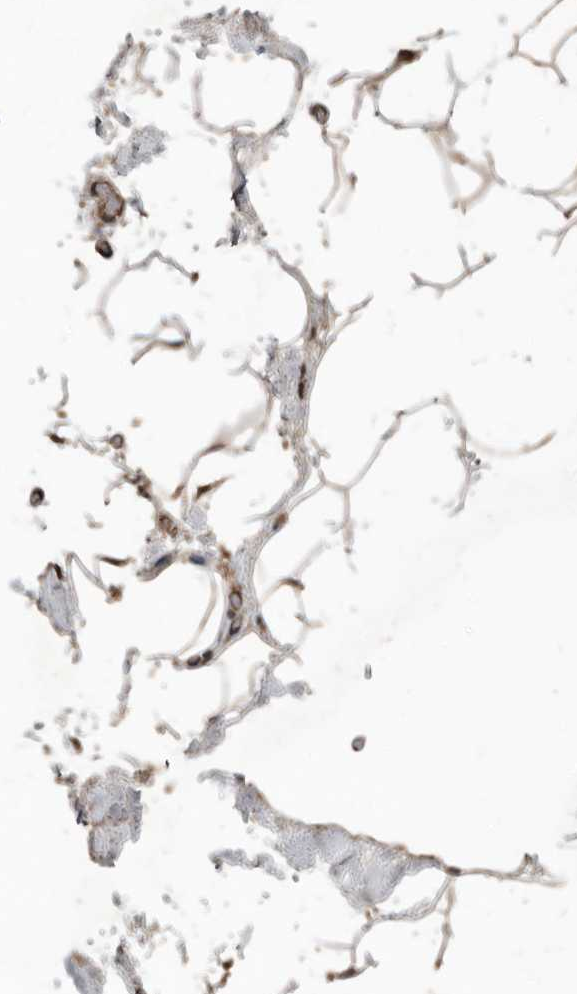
{"staining": {"intensity": "negative", "quantity": "none", "location": "none"}, "tissue": "adipose tissue", "cell_type": "Adipocytes", "image_type": "normal", "snomed": [{"axis": "morphology", "description": "Normal tissue, NOS"}, {"axis": "morphology", "description": "Fibrosis, NOS"}, {"axis": "topography", "description": "Breast"}, {"axis": "topography", "description": "Adipose tissue"}], "caption": "Photomicrograph shows no protein staining in adipocytes of benign adipose tissue.", "gene": "RNF207", "patient": {"sex": "female", "age": 39}}